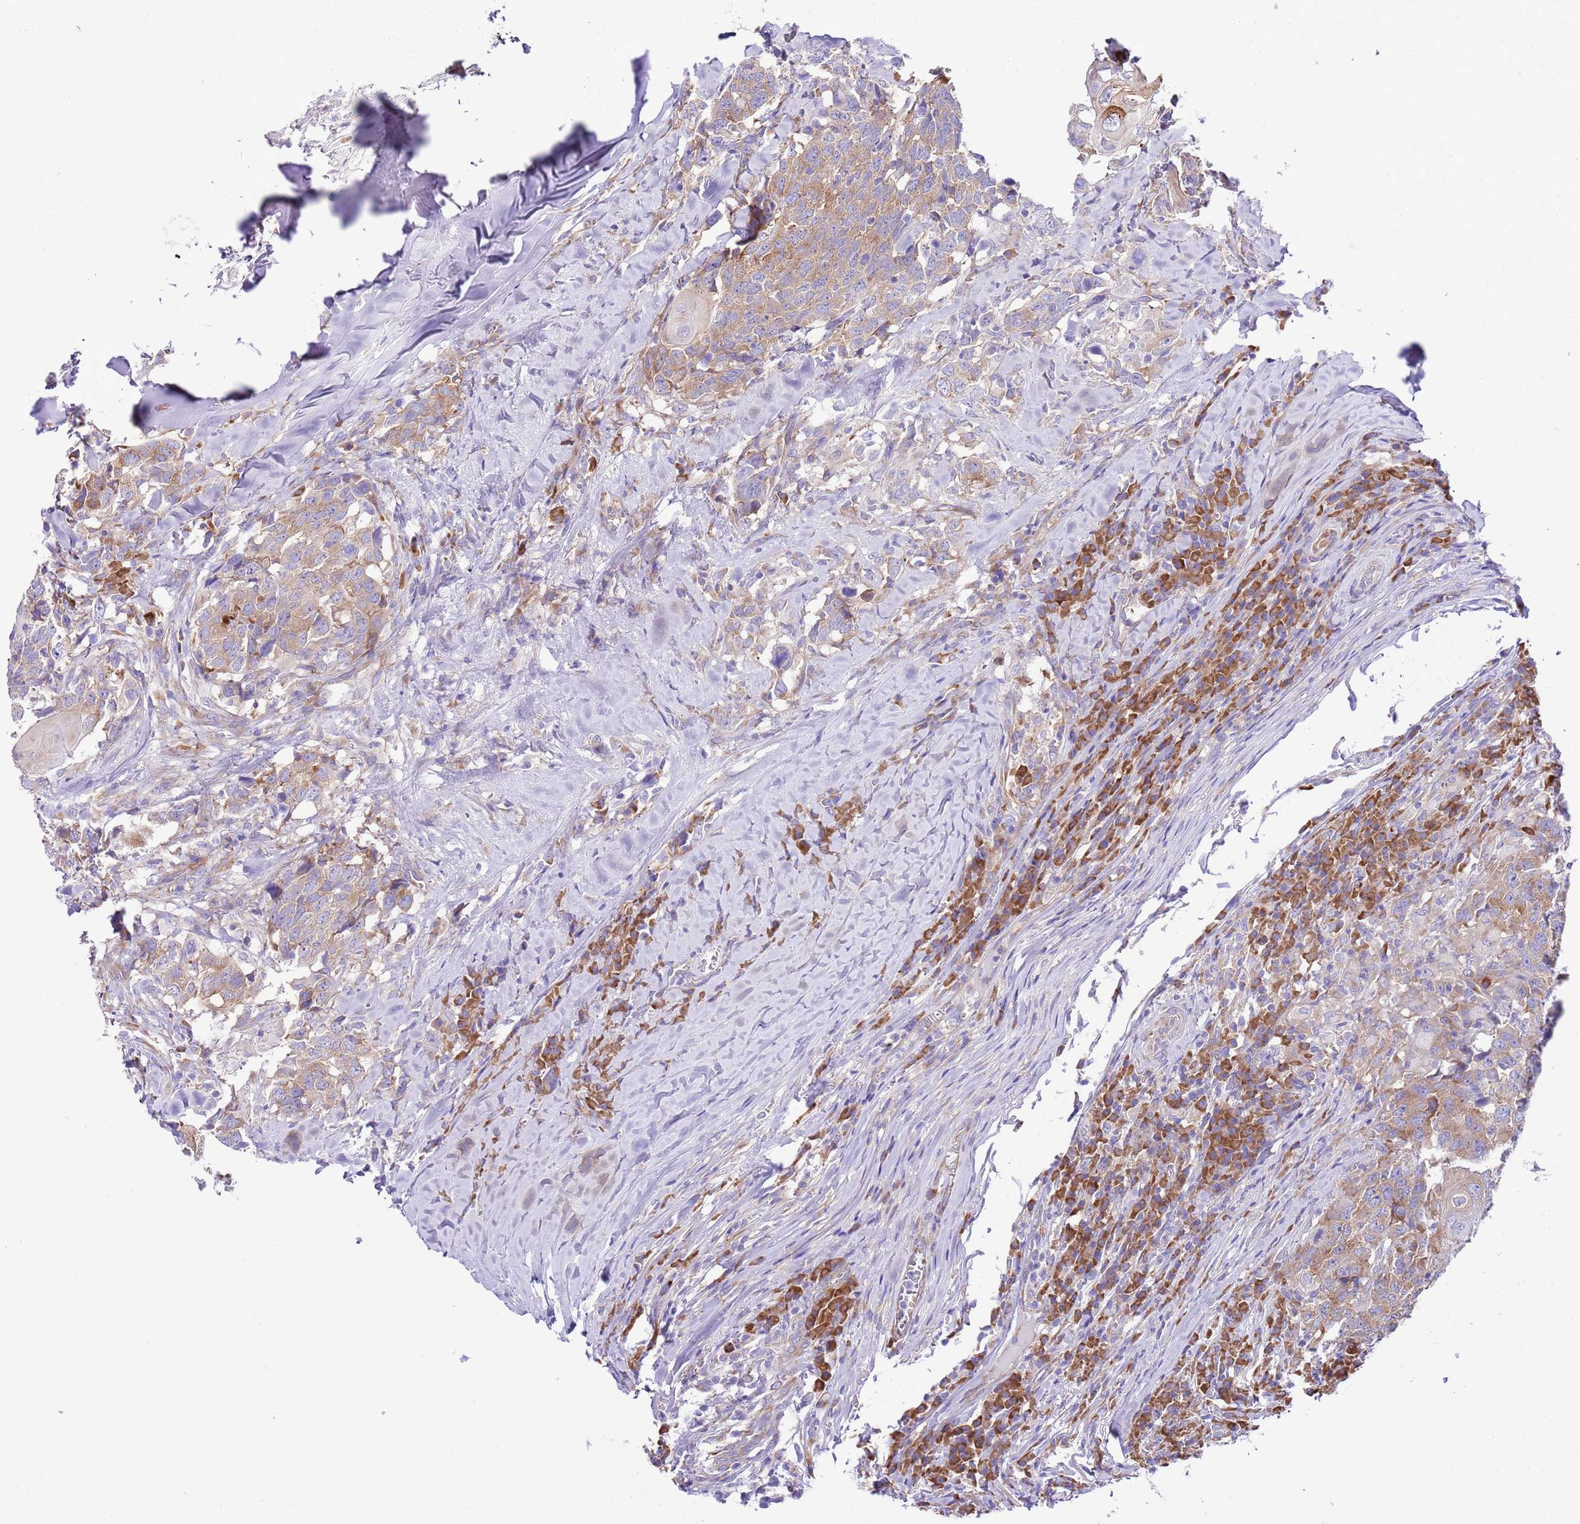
{"staining": {"intensity": "moderate", "quantity": ">75%", "location": "cytoplasmic/membranous"}, "tissue": "head and neck cancer", "cell_type": "Tumor cells", "image_type": "cancer", "snomed": [{"axis": "morphology", "description": "Normal tissue, NOS"}, {"axis": "morphology", "description": "Squamous cell carcinoma, NOS"}, {"axis": "topography", "description": "Skeletal muscle"}, {"axis": "topography", "description": "Vascular tissue"}, {"axis": "topography", "description": "Peripheral nerve tissue"}, {"axis": "topography", "description": "Head-Neck"}], "caption": "About >75% of tumor cells in squamous cell carcinoma (head and neck) show moderate cytoplasmic/membranous protein staining as visualized by brown immunohistochemical staining.", "gene": "RPS10", "patient": {"sex": "male", "age": 66}}